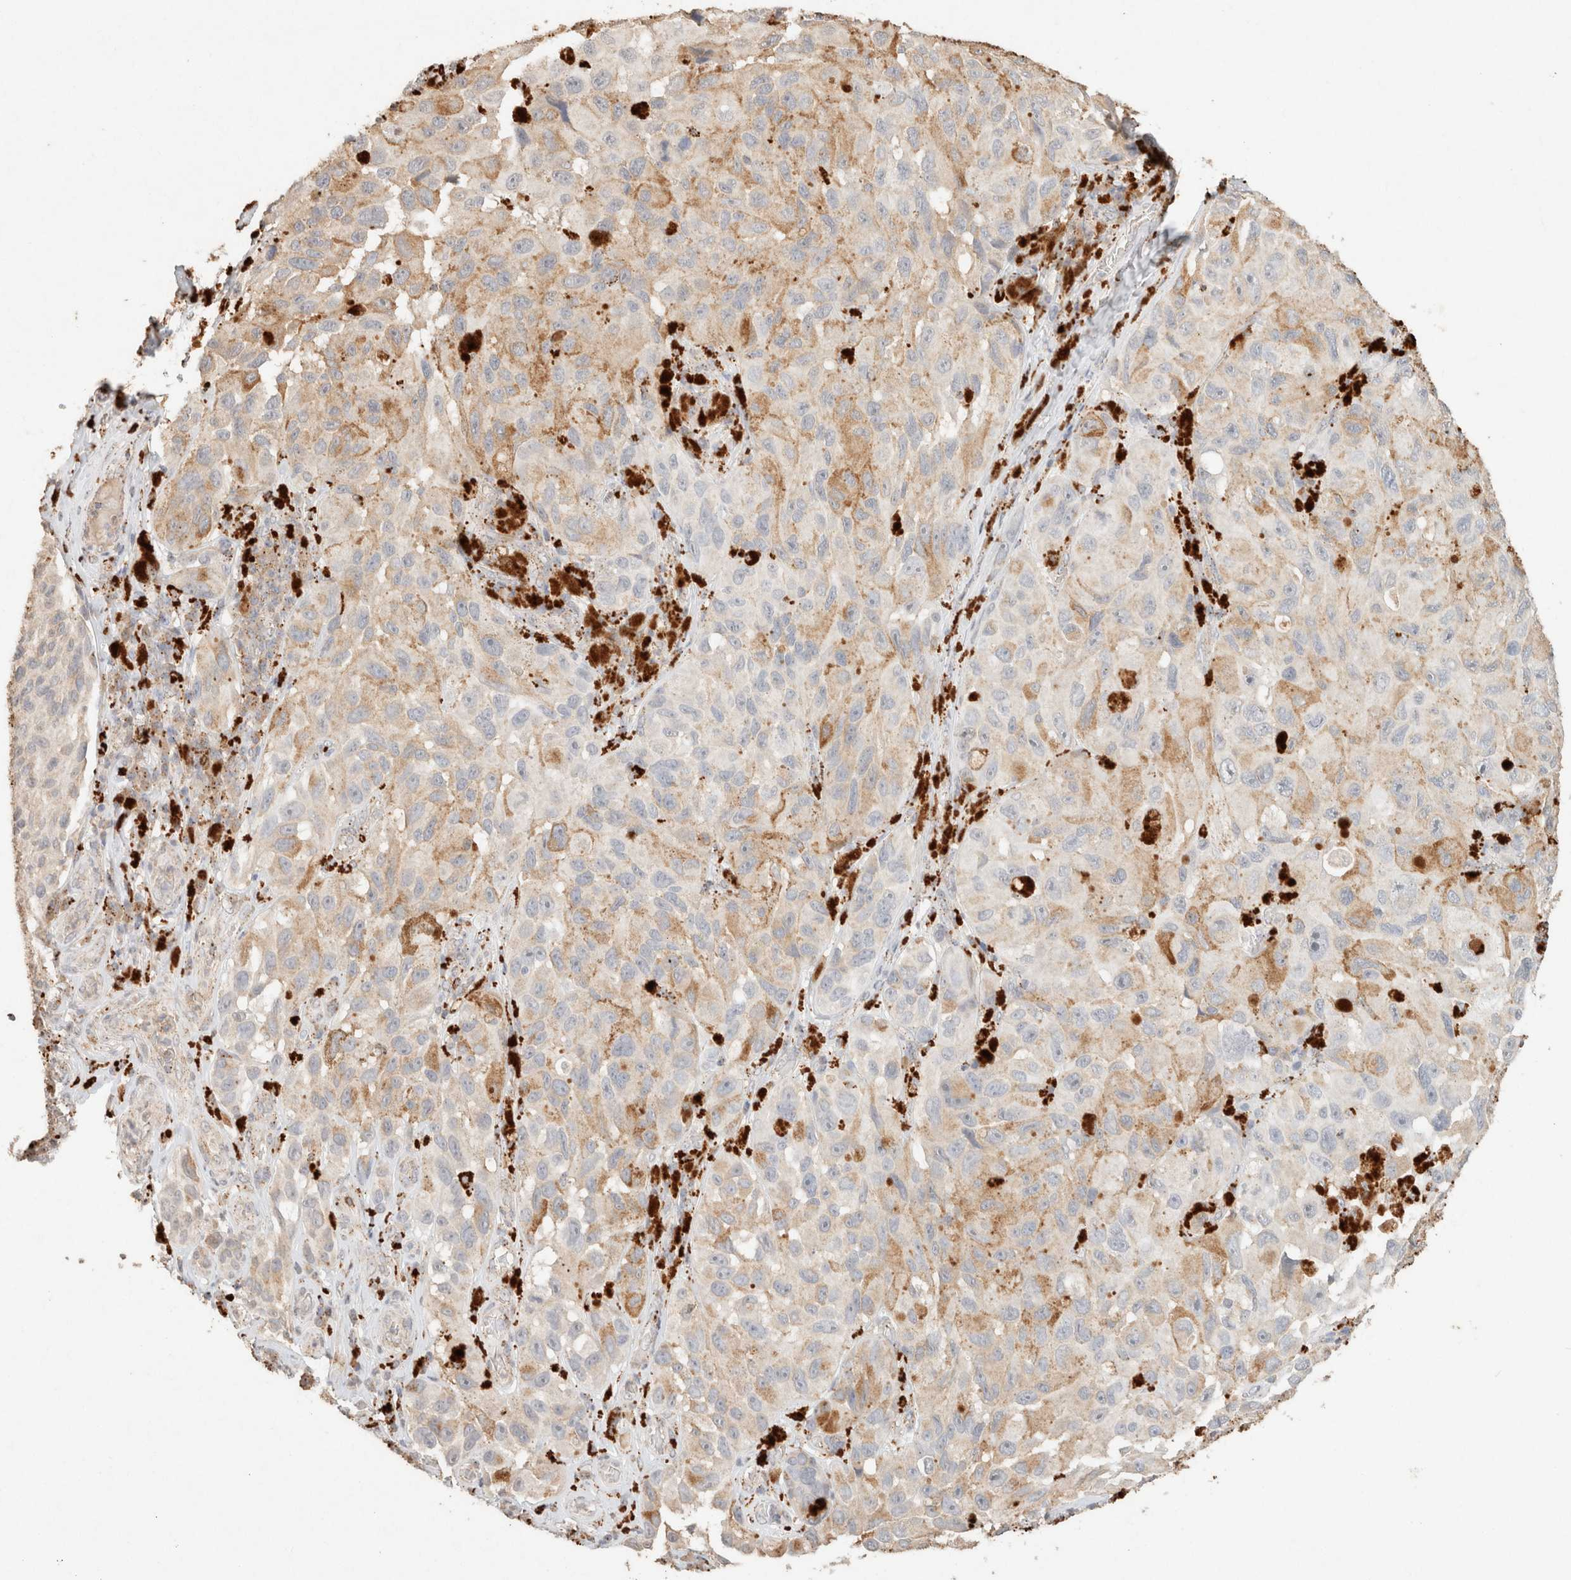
{"staining": {"intensity": "moderate", "quantity": "<25%", "location": "cytoplasmic/membranous"}, "tissue": "melanoma", "cell_type": "Tumor cells", "image_type": "cancer", "snomed": [{"axis": "morphology", "description": "Malignant melanoma, NOS"}, {"axis": "topography", "description": "Skin"}], "caption": "Immunohistochemical staining of melanoma displays low levels of moderate cytoplasmic/membranous protein staining in about <25% of tumor cells. (brown staining indicates protein expression, while blue staining denotes nuclei).", "gene": "CTSC", "patient": {"sex": "female", "age": 73}}